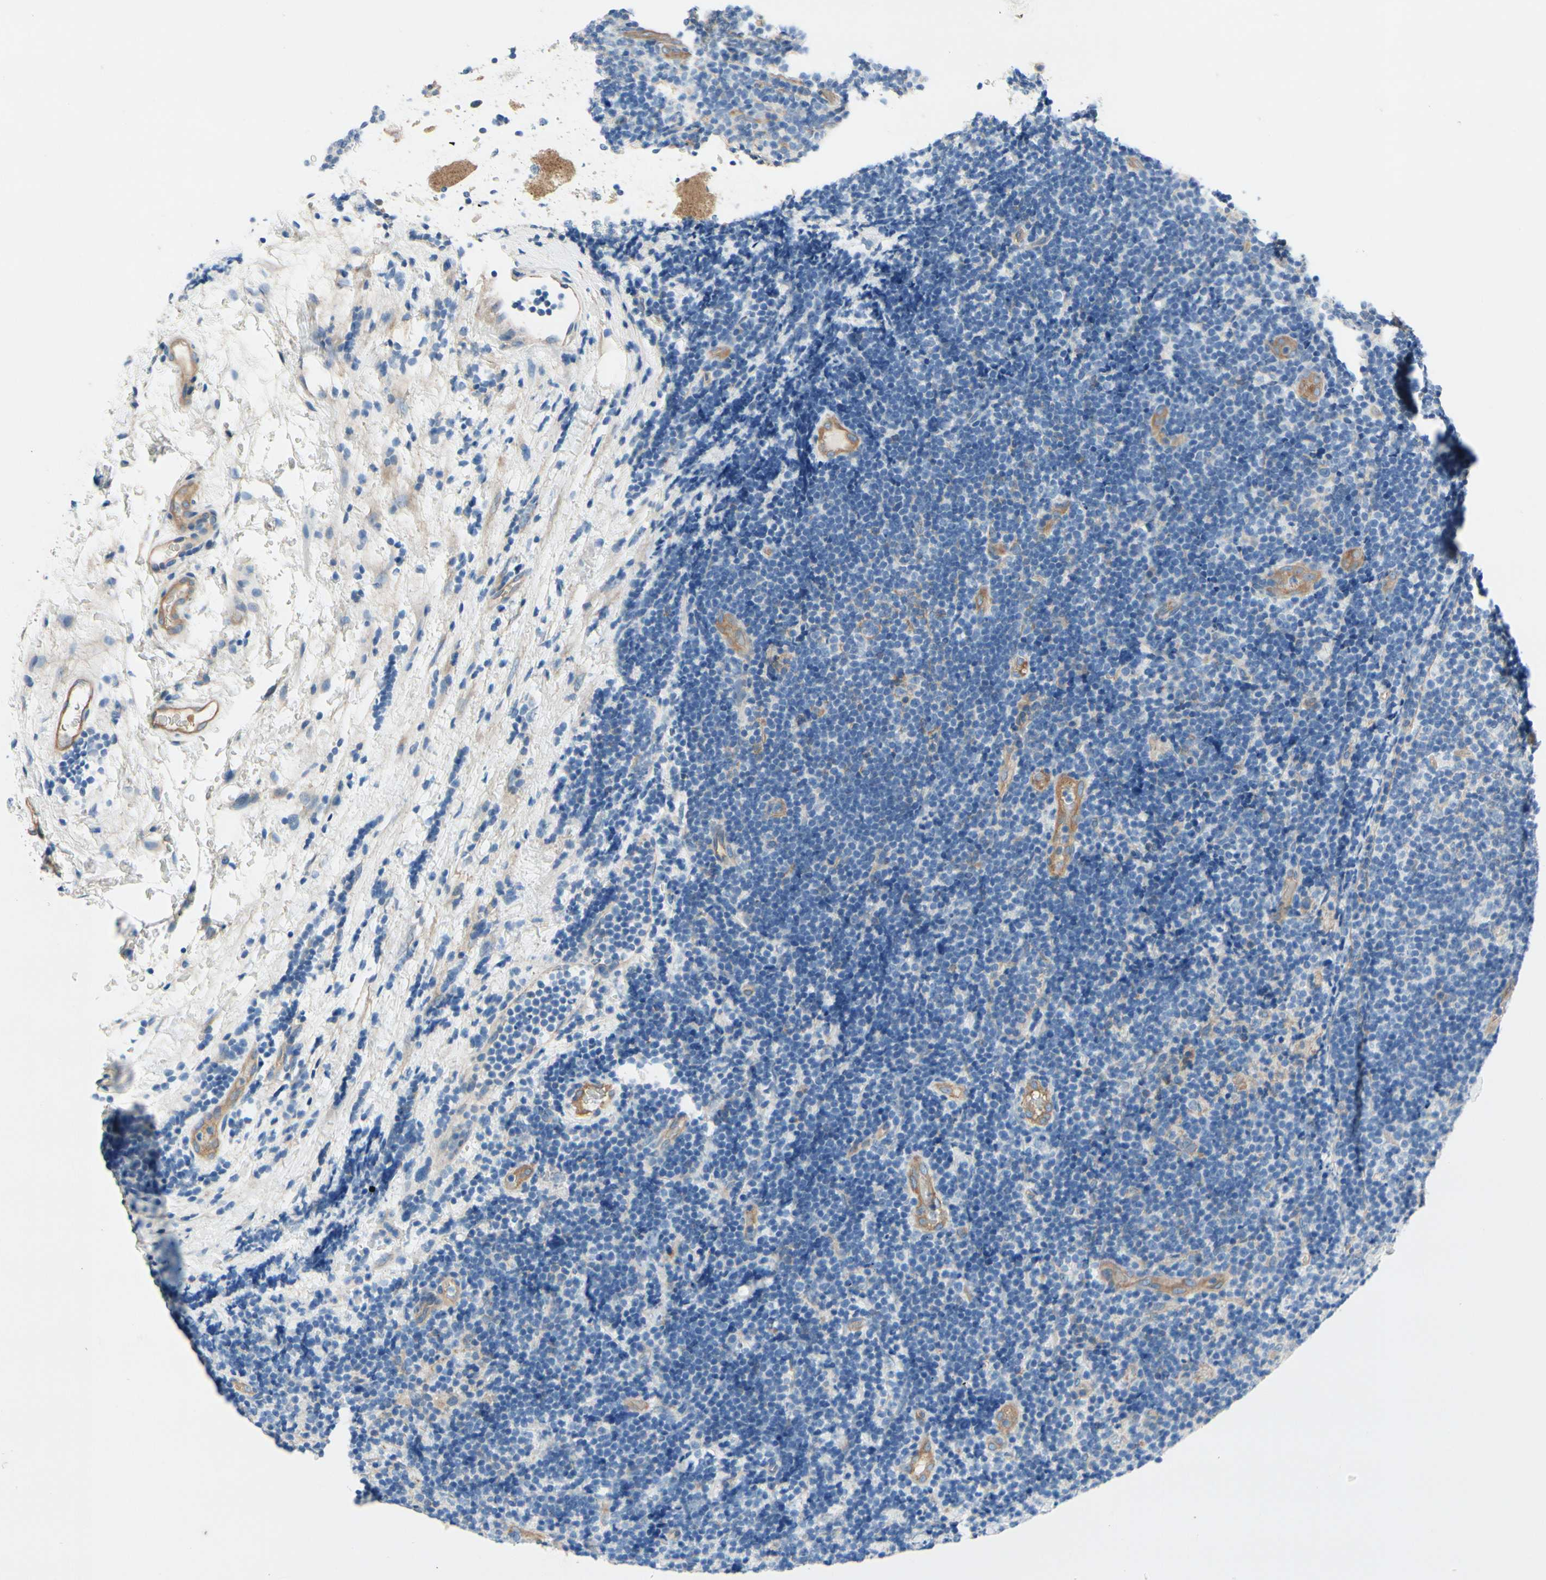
{"staining": {"intensity": "weak", "quantity": "<25%", "location": "cytoplasmic/membranous"}, "tissue": "lymphoma", "cell_type": "Tumor cells", "image_type": "cancer", "snomed": [{"axis": "morphology", "description": "Malignant lymphoma, non-Hodgkin's type, Low grade"}, {"axis": "topography", "description": "Lymph node"}], "caption": "Lymphoma stained for a protein using immunohistochemistry shows no positivity tumor cells.", "gene": "CTTNBP2", "patient": {"sex": "male", "age": 83}}